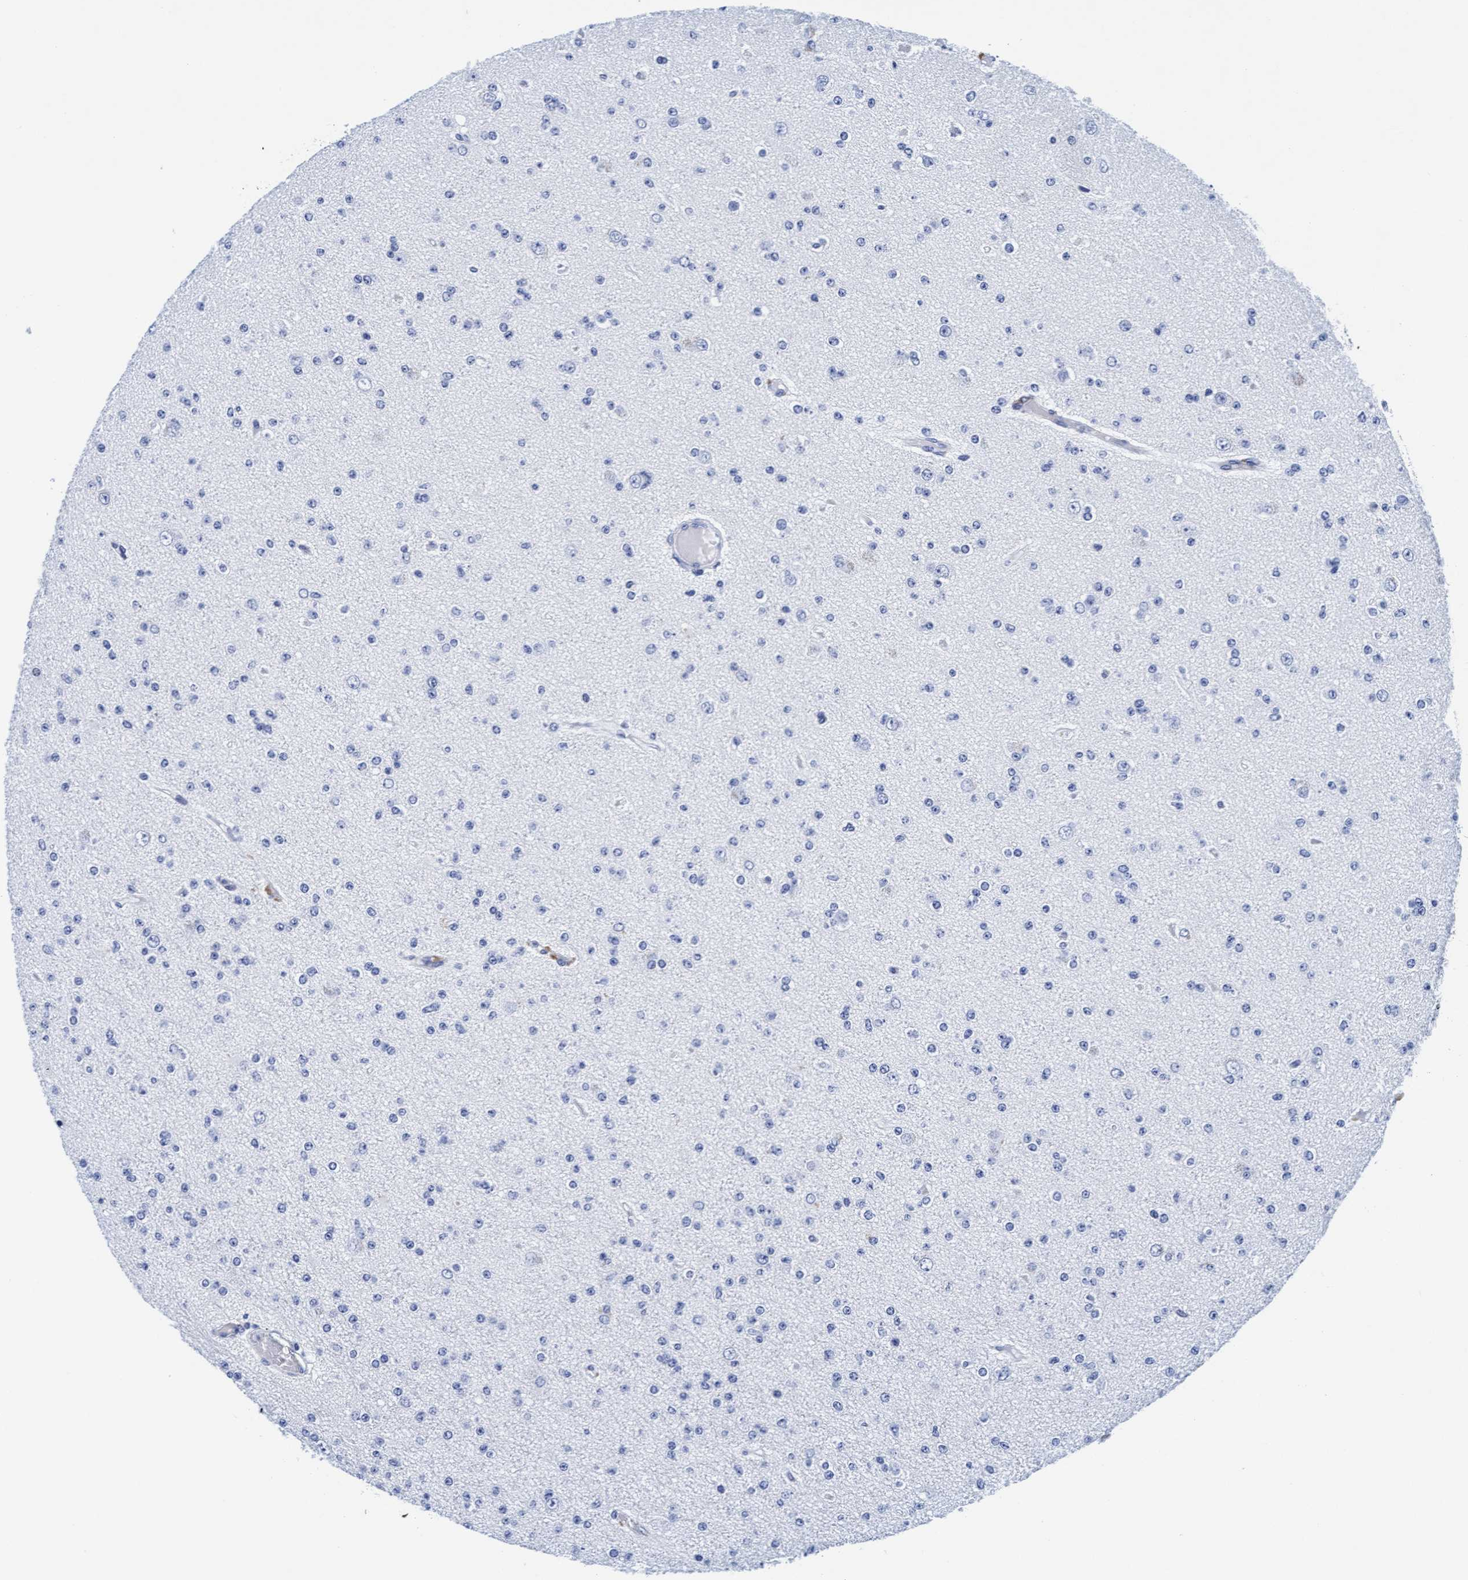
{"staining": {"intensity": "negative", "quantity": "none", "location": "none"}, "tissue": "glioma", "cell_type": "Tumor cells", "image_type": "cancer", "snomed": [{"axis": "morphology", "description": "Glioma, malignant, Low grade"}, {"axis": "topography", "description": "Brain"}], "caption": "Tumor cells show no significant expression in malignant low-grade glioma. (DAB (3,3'-diaminobenzidine) immunohistochemistry, high magnification).", "gene": "ARSG", "patient": {"sex": "female", "age": 22}}